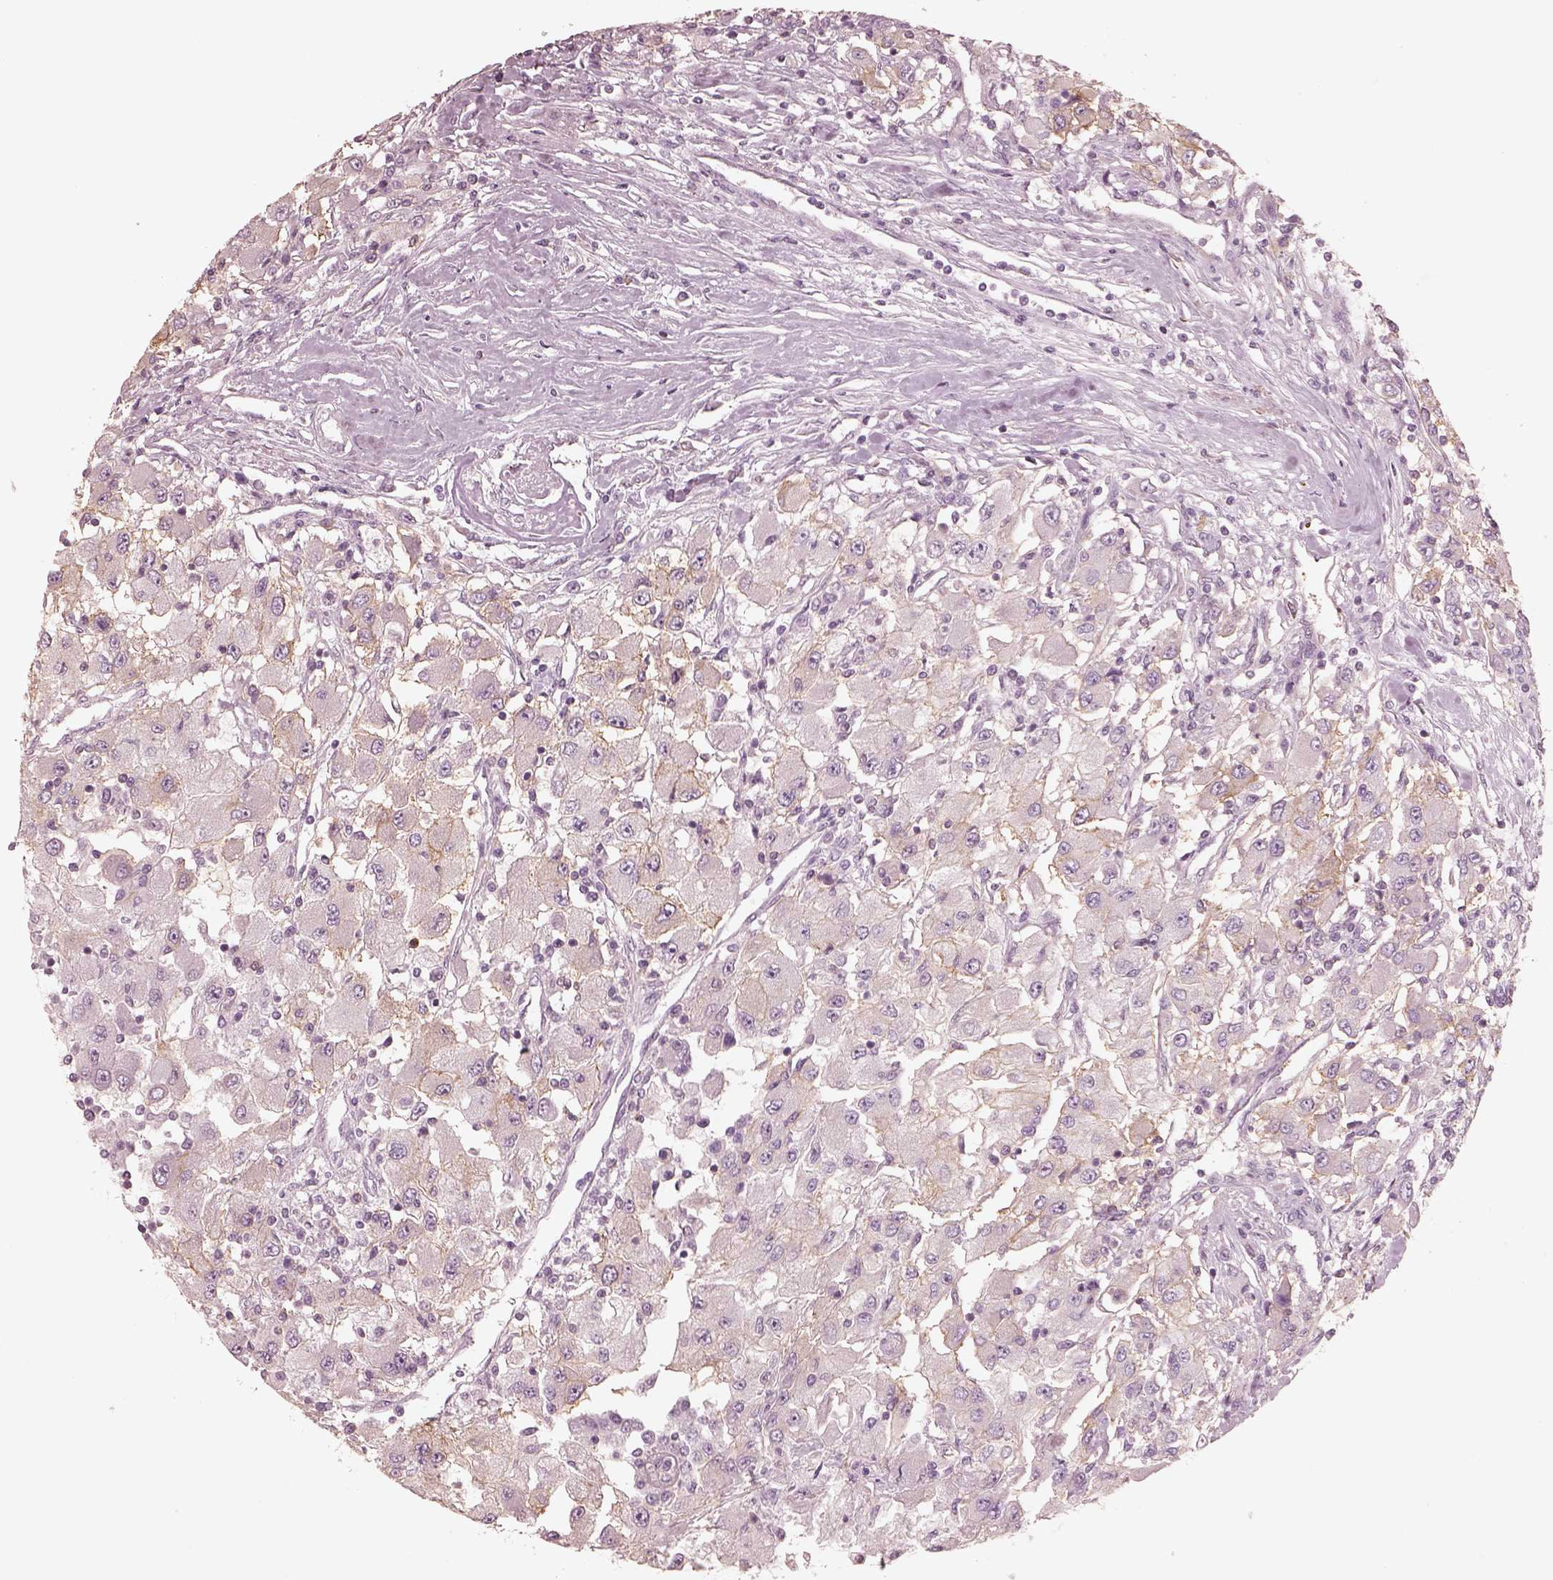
{"staining": {"intensity": "moderate", "quantity": "<25%", "location": "cytoplasmic/membranous"}, "tissue": "renal cancer", "cell_type": "Tumor cells", "image_type": "cancer", "snomed": [{"axis": "morphology", "description": "Adenocarcinoma, NOS"}, {"axis": "topography", "description": "Kidney"}], "caption": "High-magnification brightfield microscopy of adenocarcinoma (renal) stained with DAB (3,3'-diaminobenzidine) (brown) and counterstained with hematoxylin (blue). tumor cells exhibit moderate cytoplasmic/membranous positivity is identified in approximately<25% of cells.", "gene": "GPRIN1", "patient": {"sex": "female", "age": 67}}